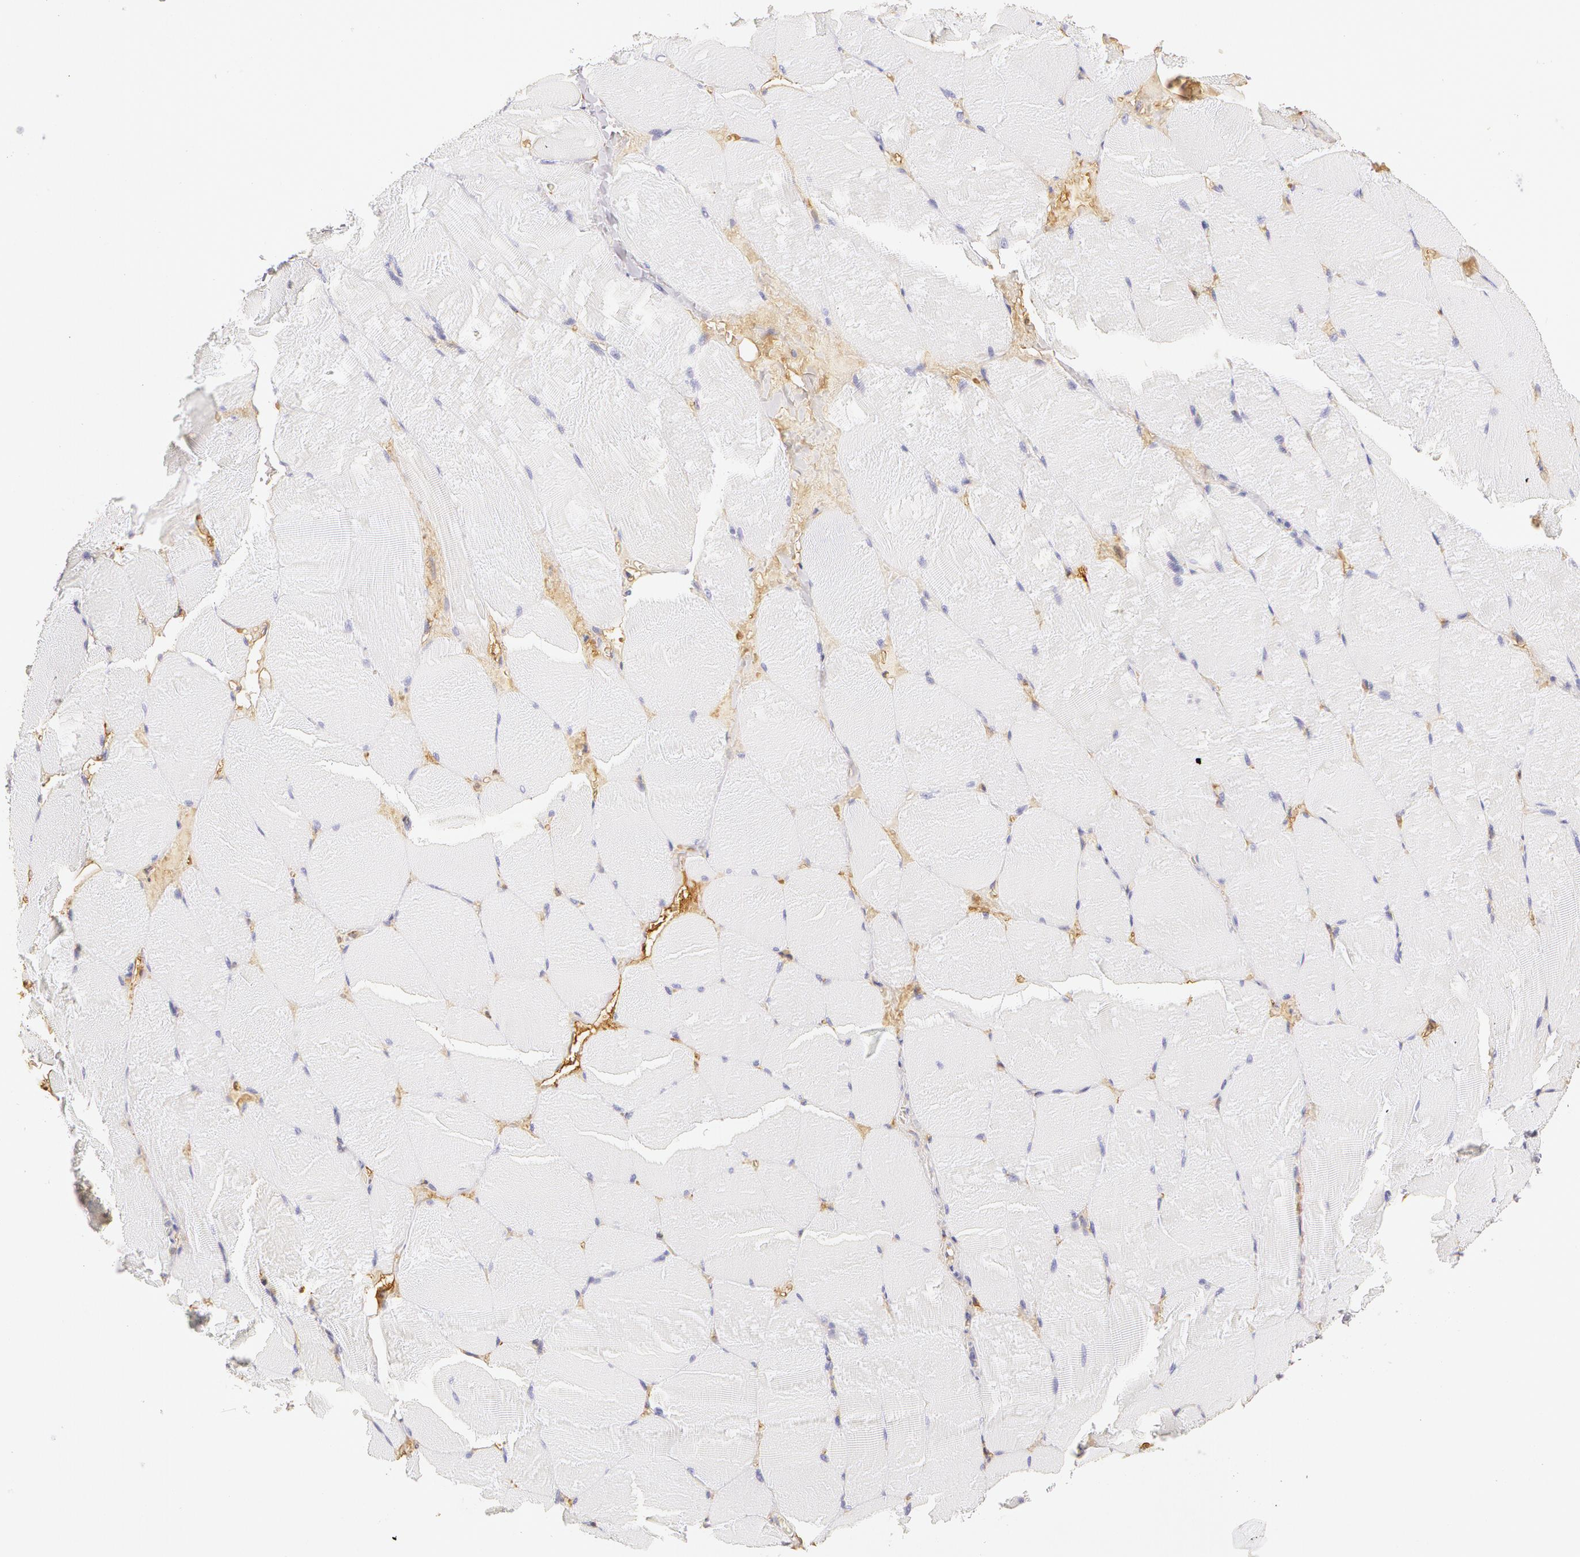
{"staining": {"intensity": "negative", "quantity": "none", "location": "none"}, "tissue": "skeletal muscle", "cell_type": "Myocytes", "image_type": "normal", "snomed": [{"axis": "morphology", "description": "Normal tissue, NOS"}, {"axis": "topography", "description": "Skeletal muscle"}], "caption": "A high-resolution image shows IHC staining of unremarkable skeletal muscle, which shows no significant expression in myocytes.", "gene": "AHSG", "patient": {"sex": "male", "age": 71}}